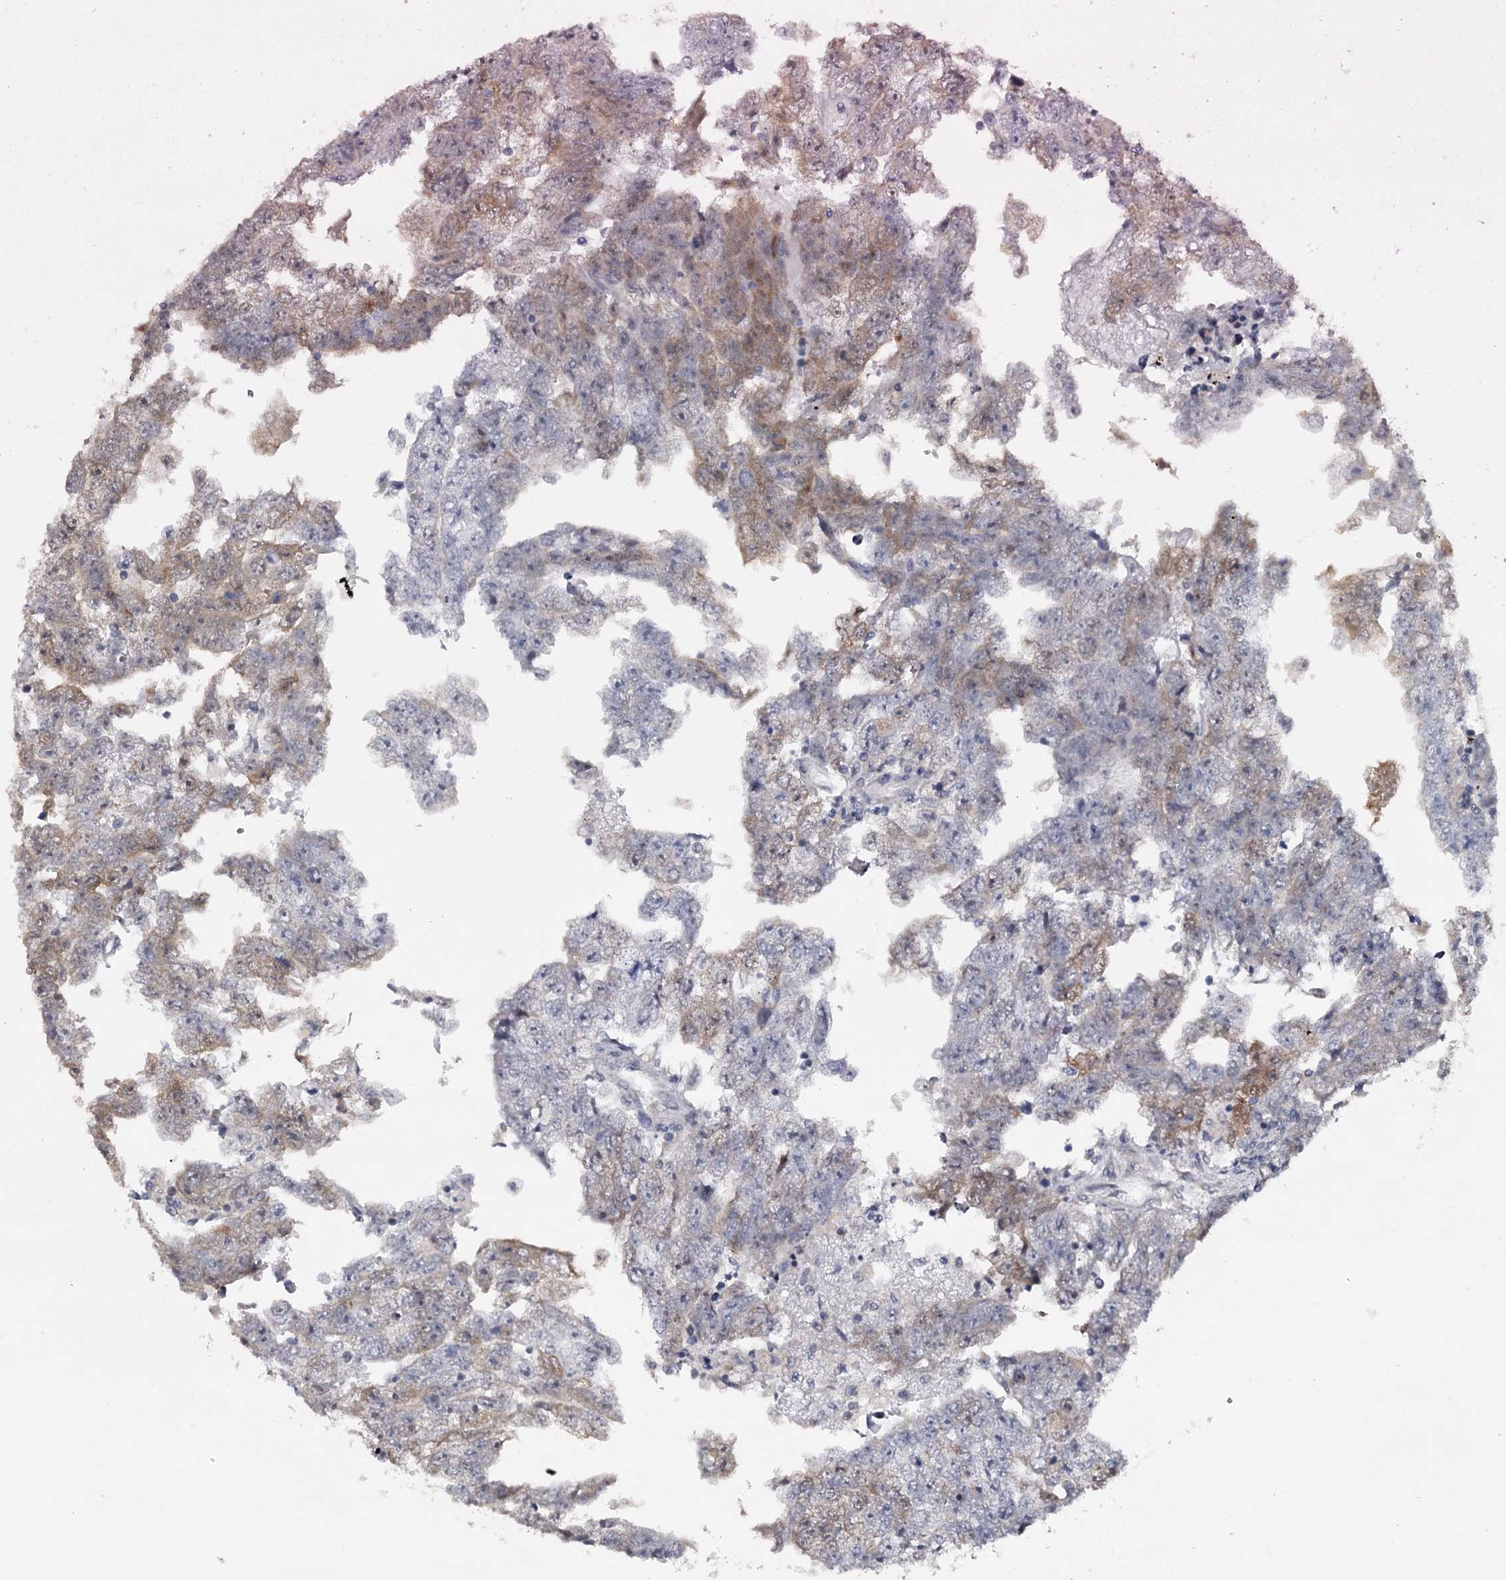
{"staining": {"intensity": "weak", "quantity": "<25%", "location": "cytoplasmic/membranous"}, "tissue": "testis cancer", "cell_type": "Tumor cells", "image_type": "cancer", "snomed": [{"axis": "morphology", "description": "Carcinoma, Embryonal, NOS"}, {"axis": "topography", "description": "Testis"}], "caption": "IHC image of neoplastic tissue: human testis cancer (embryonal carcinoma) stained with DAB (3,3'-diaminobenzidine) demonstrates no significant protein staining in tumor cells.", "gene": "GTSF1", "patient": {"sex": "male", "age": 25}}